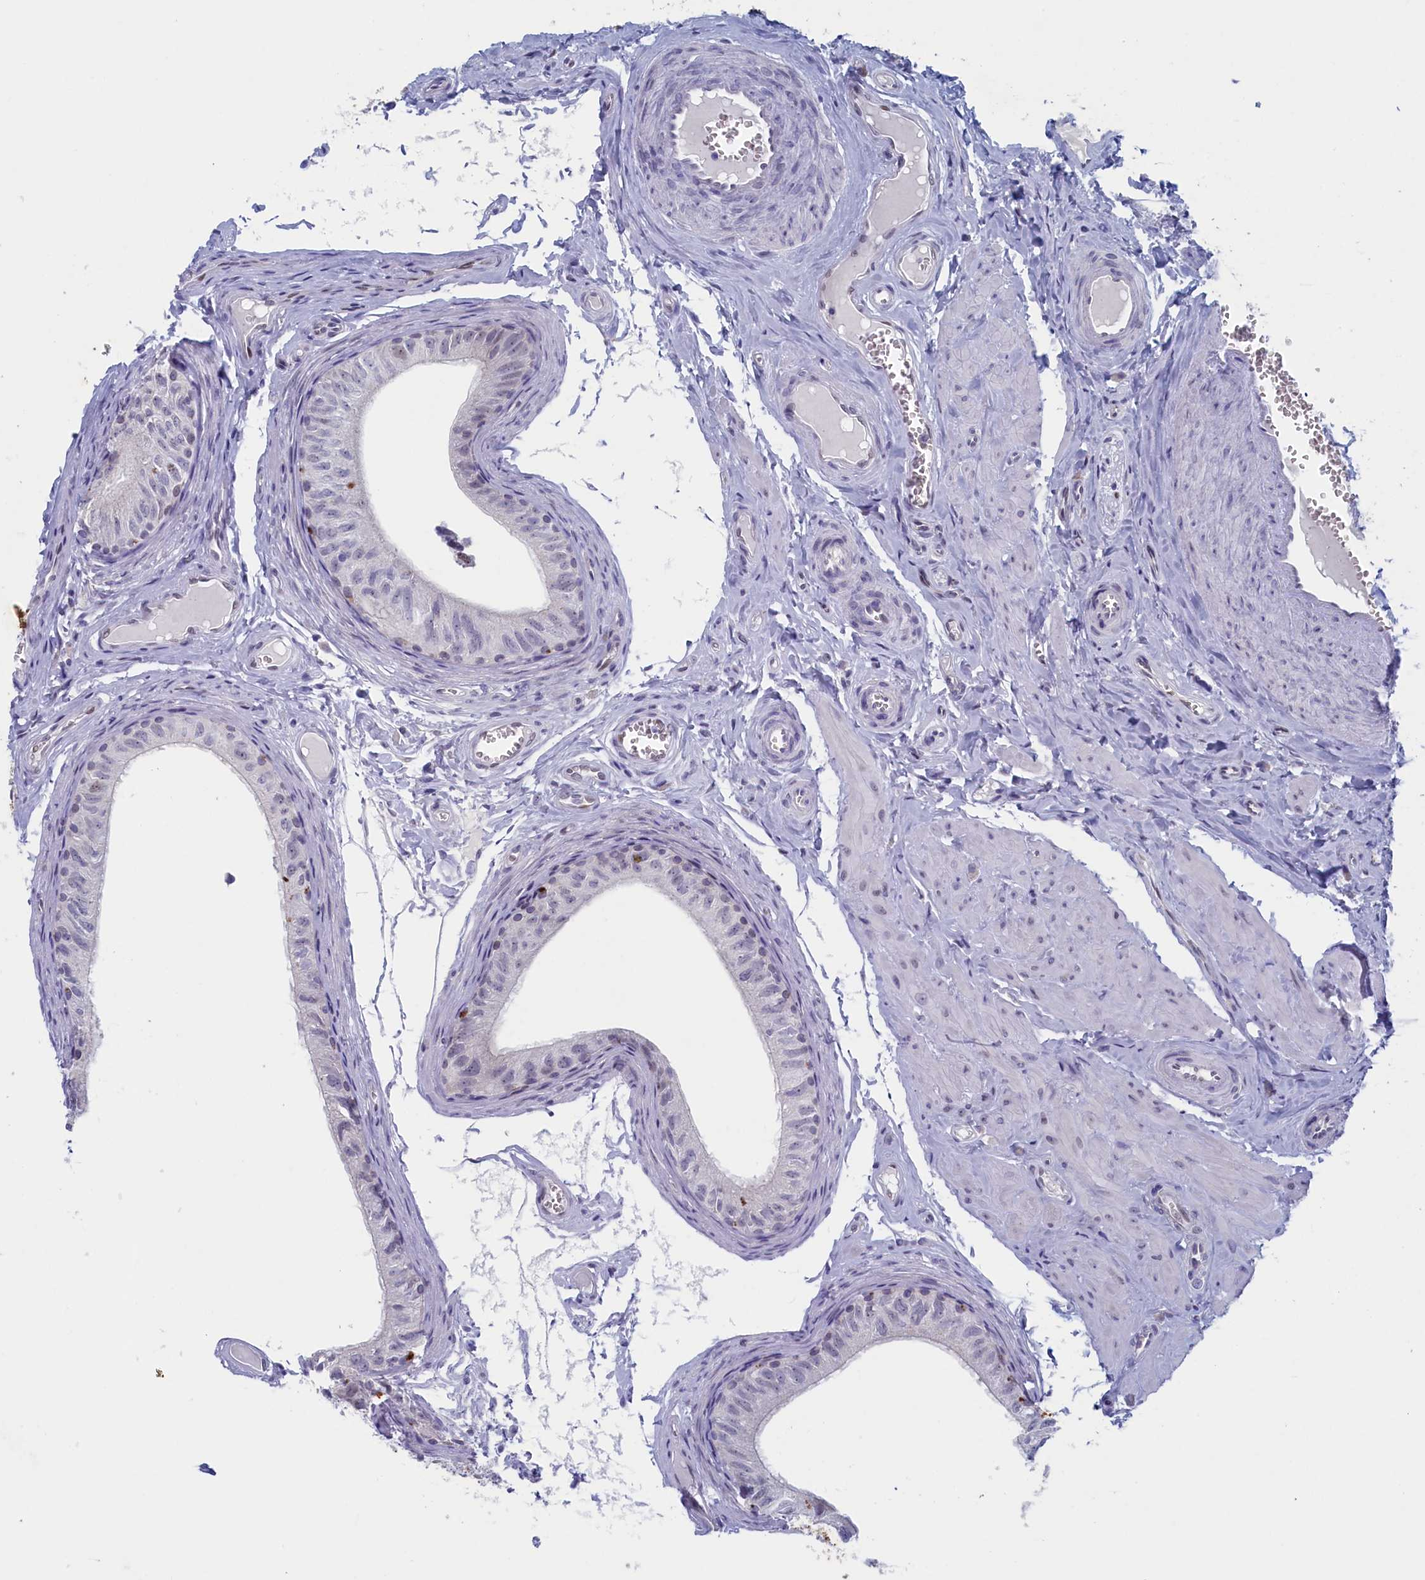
{"staining": {"intensity": "negative", "quantity": "none", "location": "none"}, "tissue": "epididymis", "cell_type": "Glandular cells", "image_type": "normal", "snomed": [{"axis": "morphology", "description": "Normal tissue, NOS"}, {"axis": "topography", "description": "Epididymis"}], "caption": "A photomicrograph of human epididymis is negative for staining in glandular cells. (Brightfield microscopy of DAB (3,3'-diaminobenzidine) immunohistochemistry at high magnification).", "gene": "WDR76", "patient": {"sex": "male", "age": 42}}